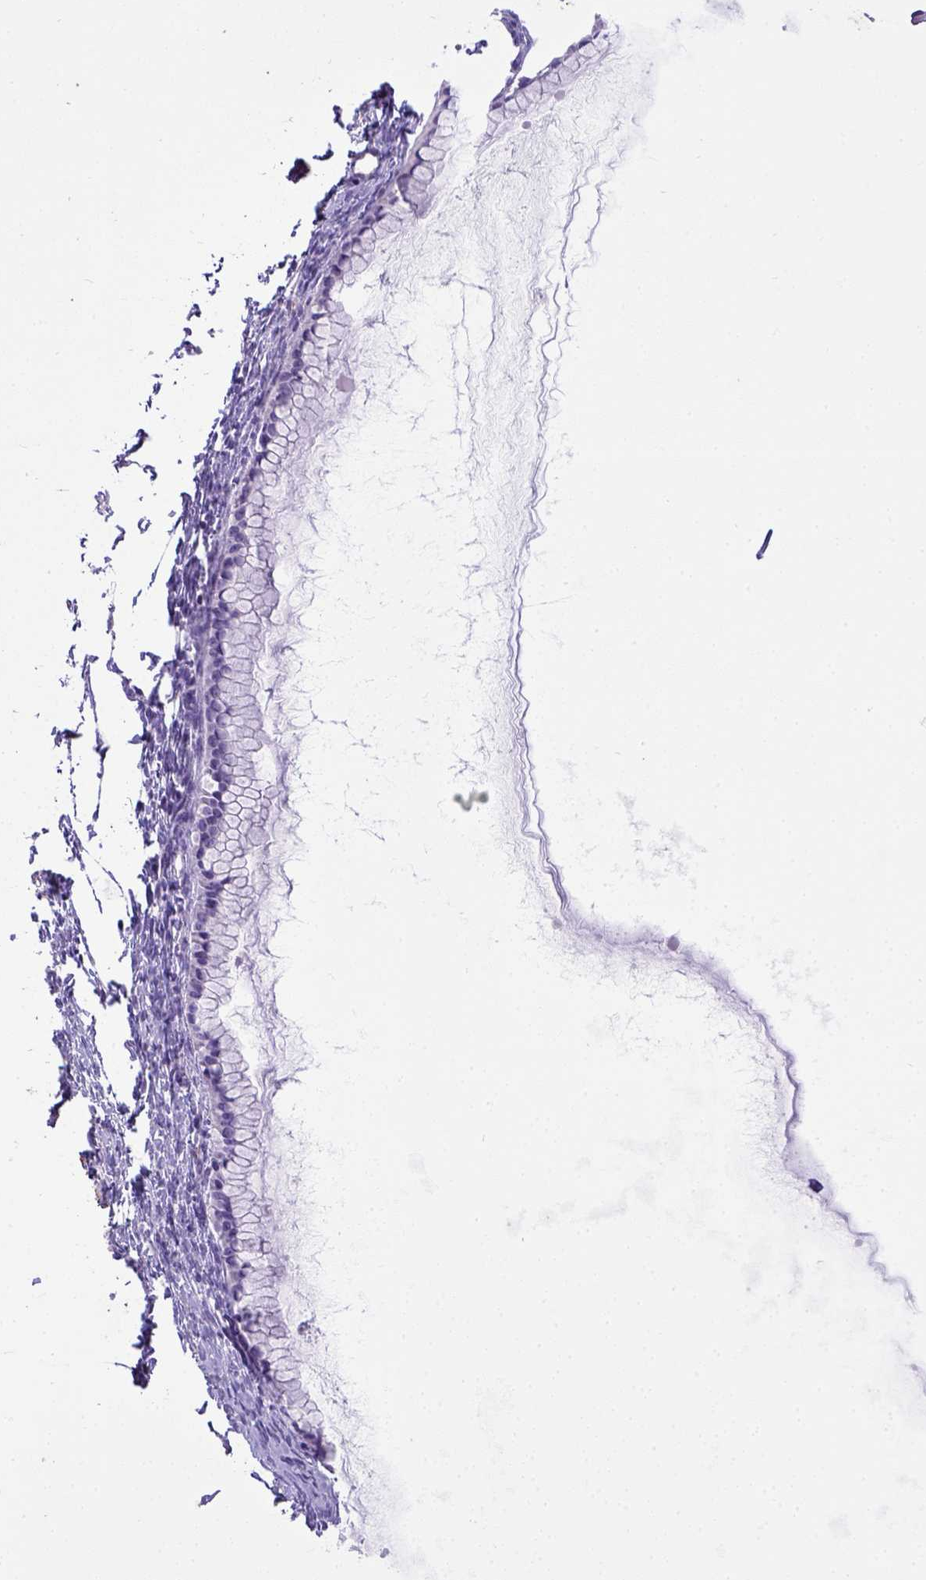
{"staining": {"intensity": "negative", "quantity": "none", "location": "none"}, "tissue": "ovarian cancer", "cell_type": "Tumor cells", "image_type": "cancer", "snomed": [{"axis": "morphology", "description": "Cystadenocarcinoma, mucinous, NOS"}, {"axis": "topography", "description": "Ovary"}], "caption": "Histopathology image shows no protein expression in tumor cells of ovarian cancer tissue.", "gene": "B3GAT1", "patient": {"sex": "female", "age": 41}}